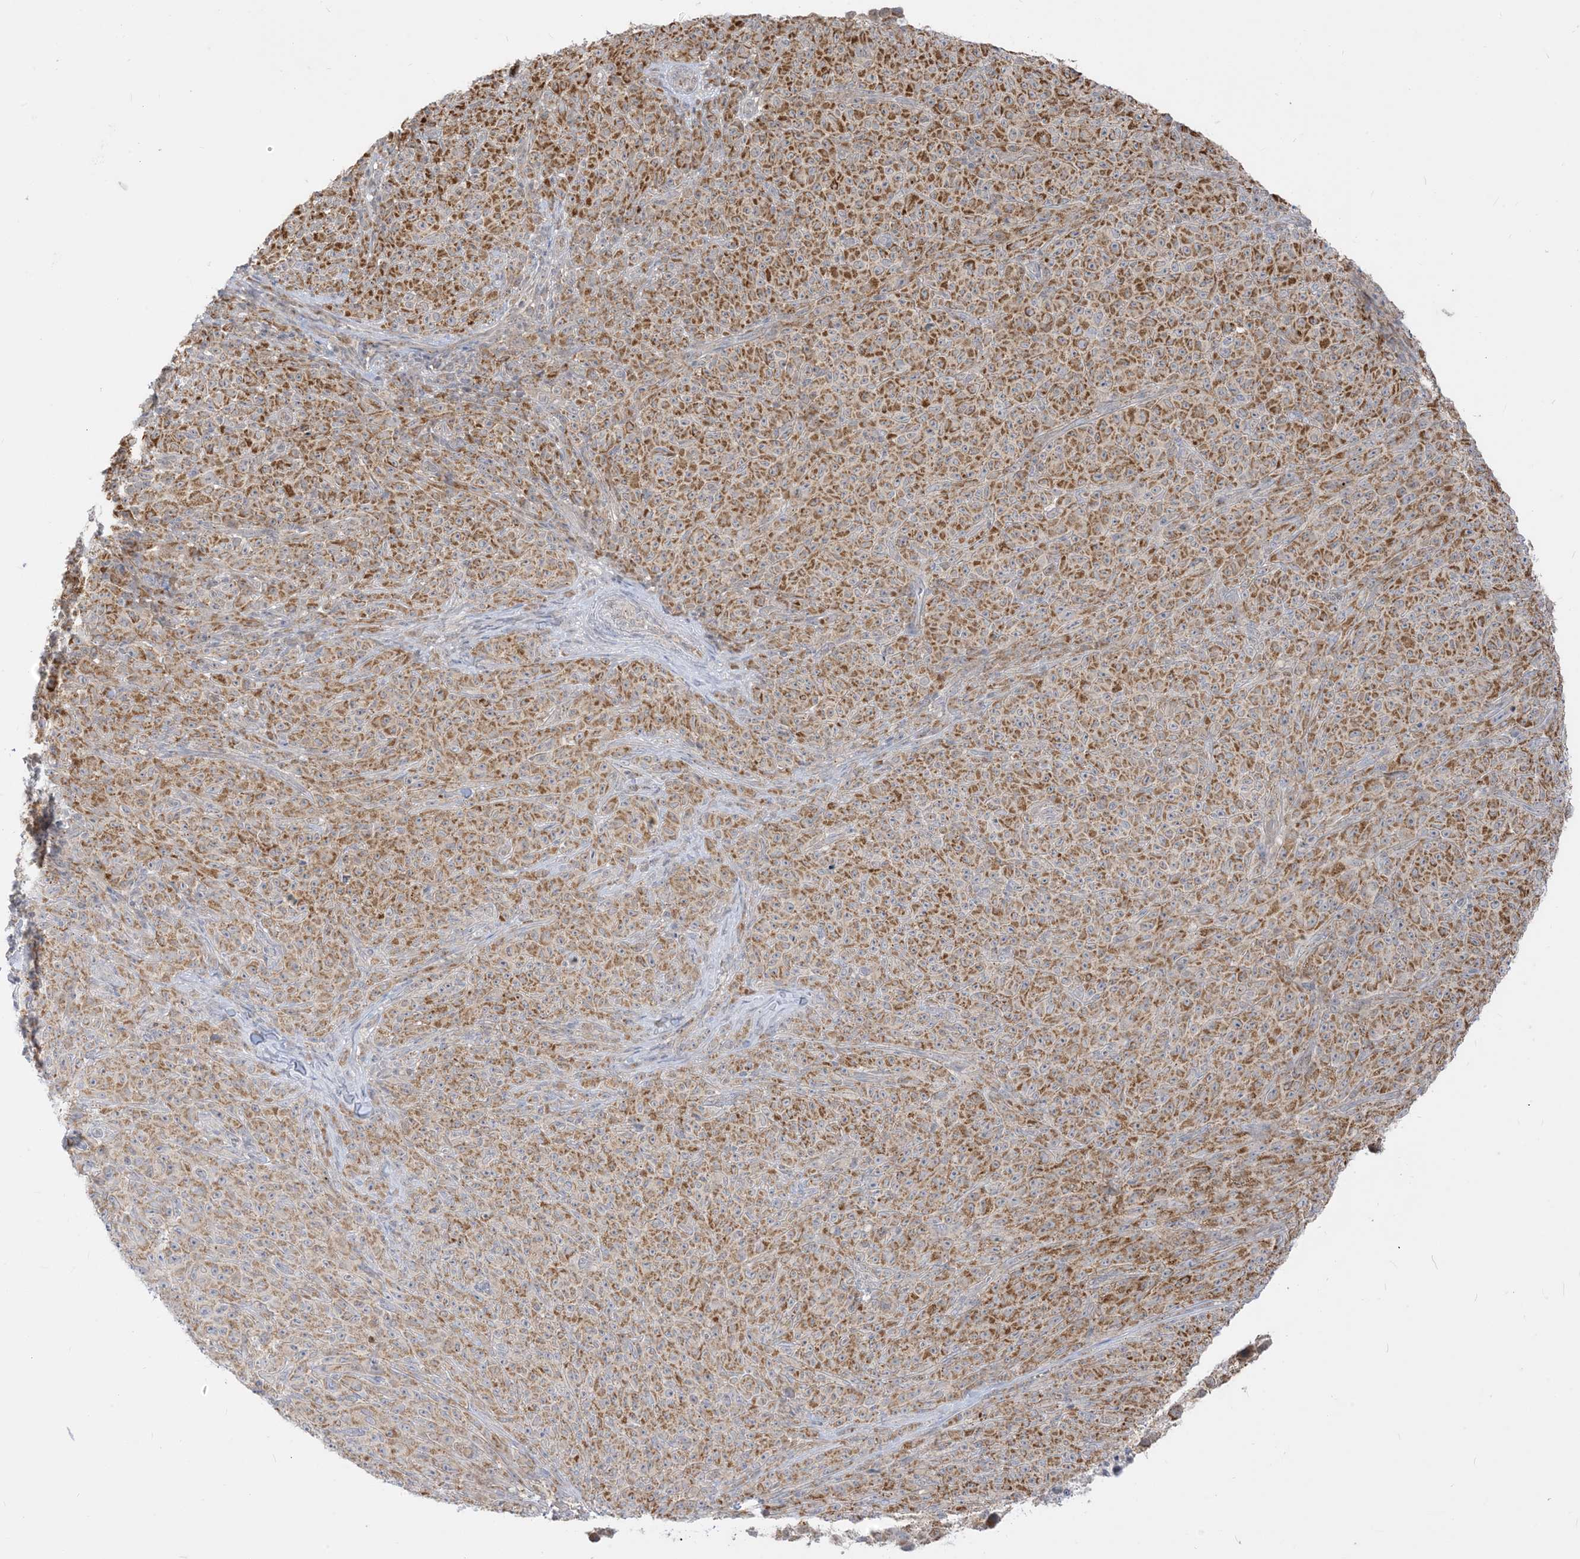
{"staining": {"intensity": "moderate", "quantity": ">75%", "location": "cytoplasmic/membranous"}, "tissue": "melanoma", "cell_type": "Tumor cells", "image_type": "cancer", "snomed": [{"axis": "morphology", "description": "Malignant melanoma, NOS"}, {"axis": "topography", "description": "Skin"}], "caption": "Tumor cells show medium levels of moderate cytoplasmic/membranous expression in approximately >75% of cells in human melanoma. Immunohistochemistry (ihc) stains the protein of interest in brown and the nuclei are stained blue.", "gene": "KANSL3", "patient": {"sex": "female", "age": 82}}